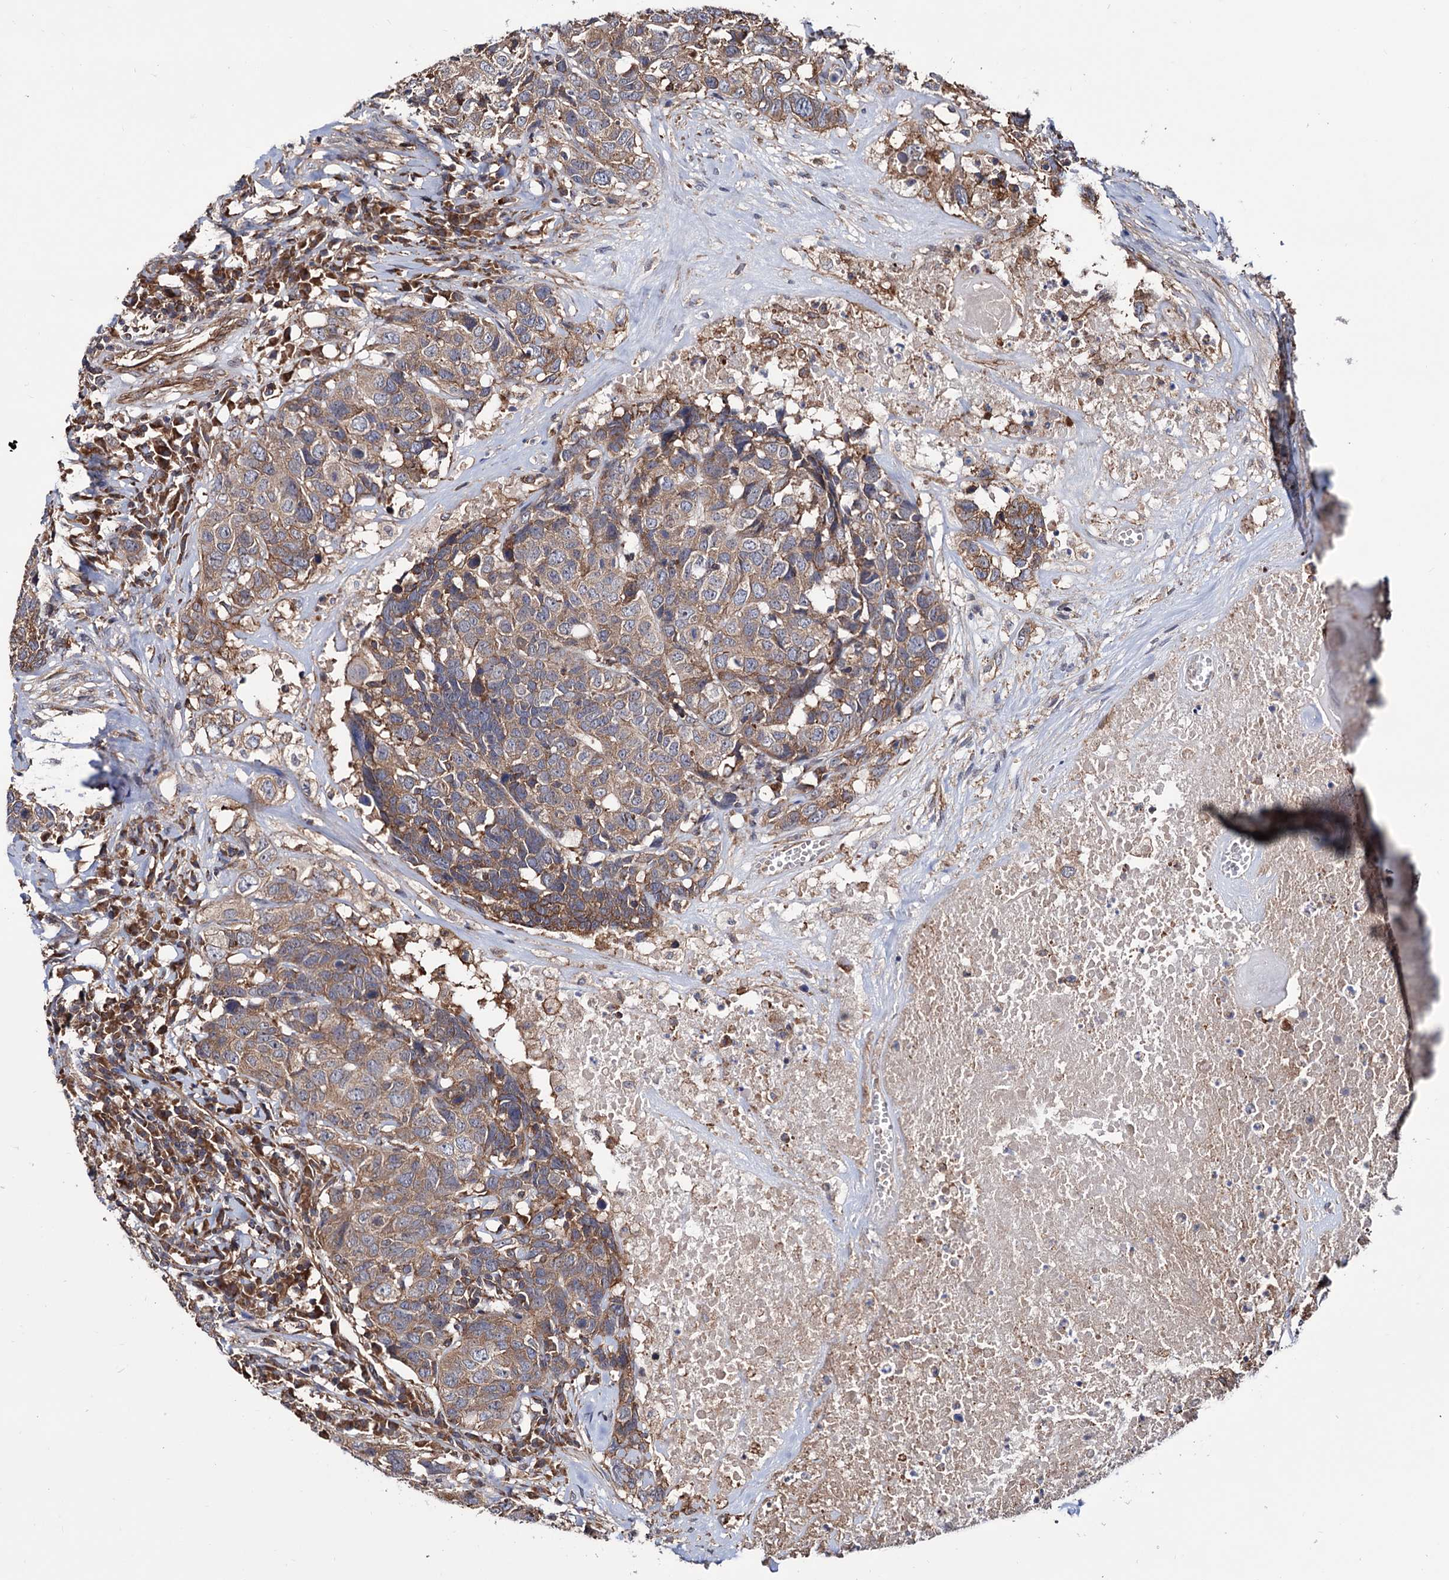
{"staining": {"intensity": "moderate", "quantity": ">75%", "location": "cytoplasmic/membranous"}, "tissue": "head and neck cancer", "cell_type": "Tumor cells", "image_type": "cancer", "snomed": [{"axis": "morphology", "description": "Squamous cell carcinoma, NOS"}, {"axis": "topography", "description": "Head-Neck"}], "caption": "Protein staining of head and neck cancer (squamous cell carcinoma) tissue shows moderate cytoplasmic/membranous positivity in approximately >75% of tumor cells.", "gene": "FERMT2", "patient": {"sex": "male", "age": 66}}